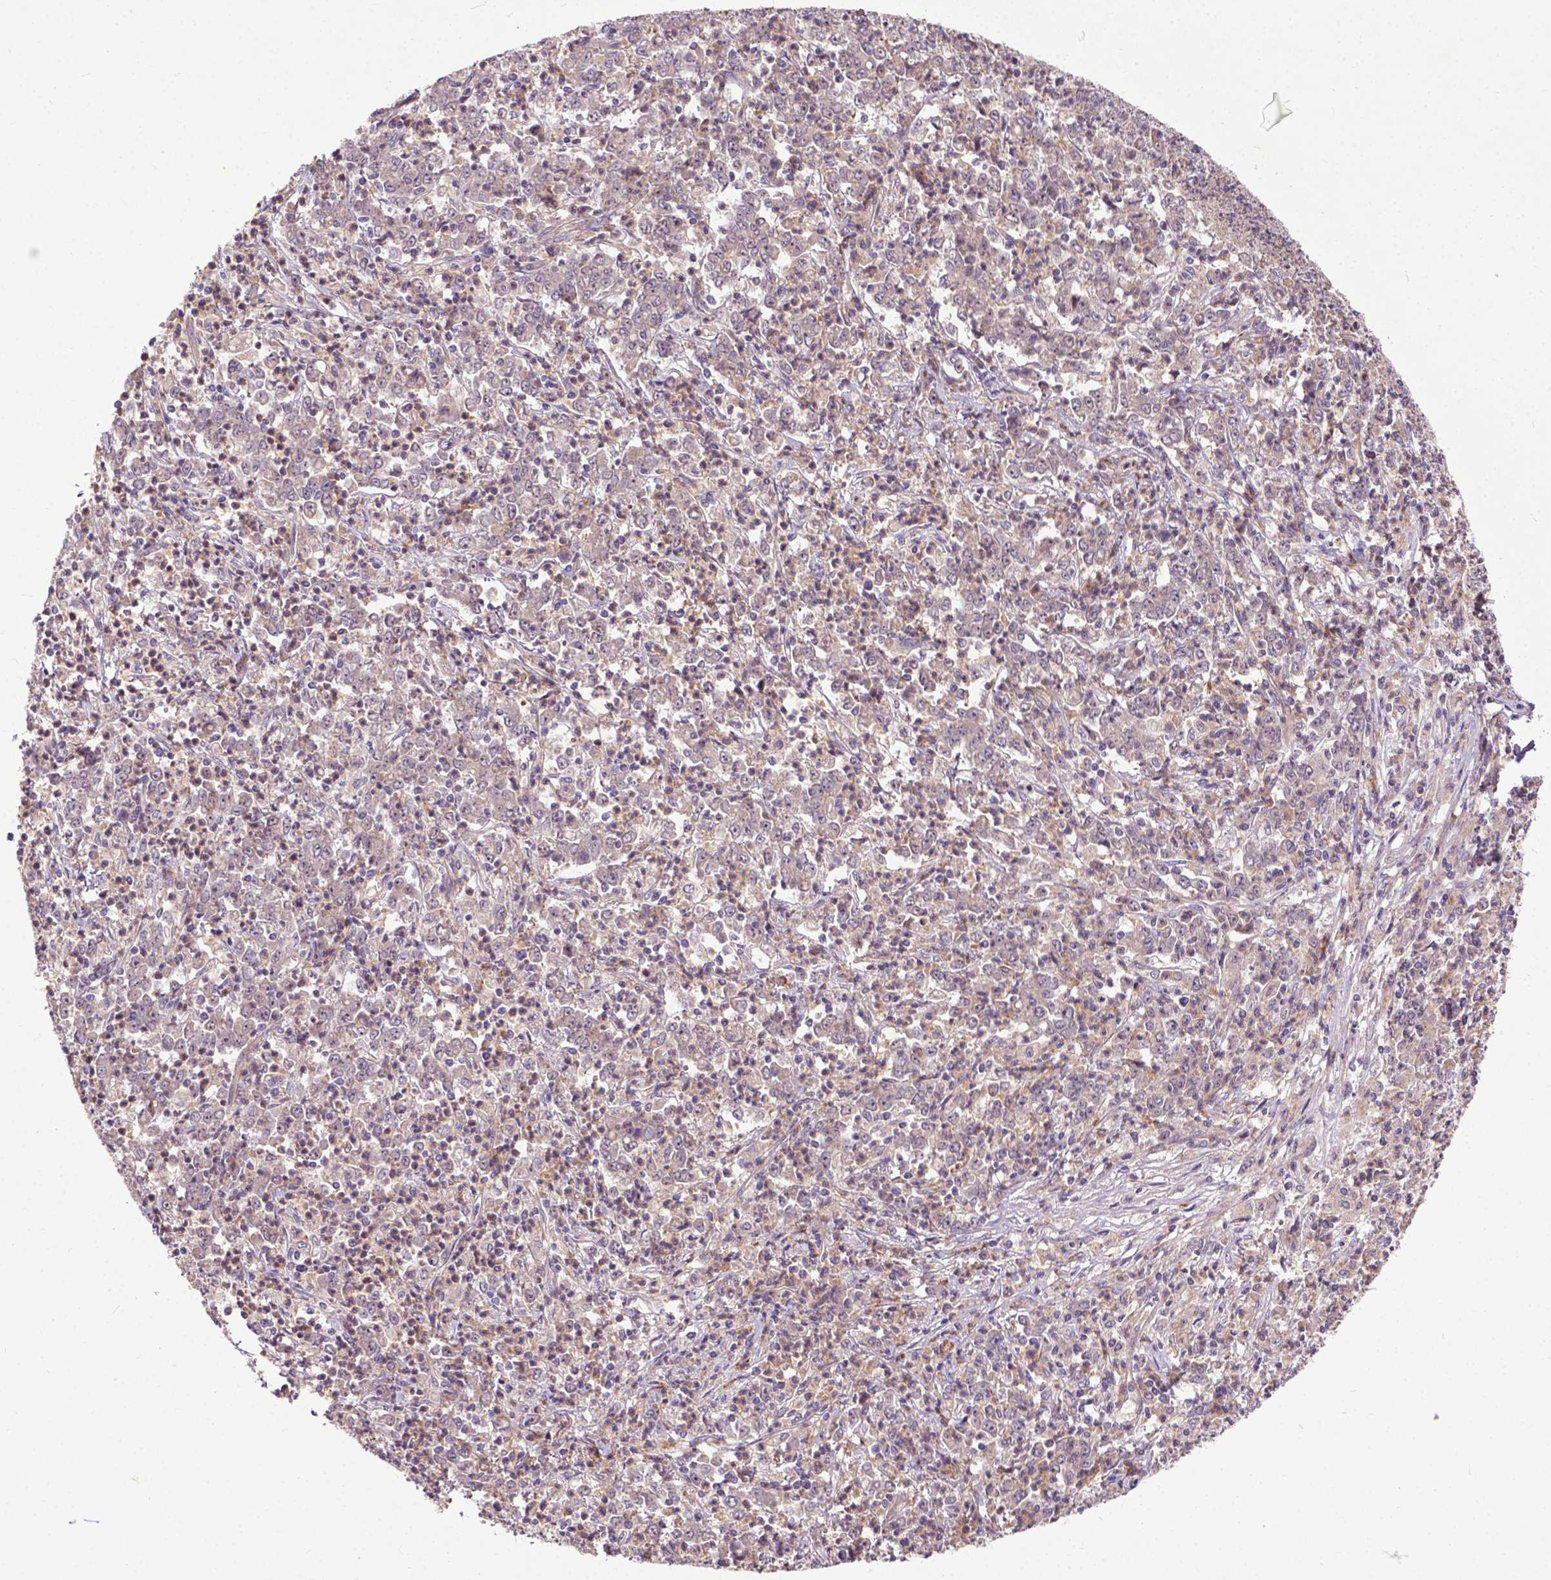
{"staining": {"intensity": "negative", "quantity": "none", "location": "none"}, "tissue": "stomach cancer", "cell_type": "Tumor cells", "image_type": "cancer", "snomed": [{"axis": "morphology", "description": "Adenocarcinoma, NOS"}, {"axis": "topography", "description": "Stomach, lower"}], "caption": "IHC of human stomach cancer shows no expression in tumor cells.", "gene": "PARP3", "patient": {"sex": "female", "age": 71}}